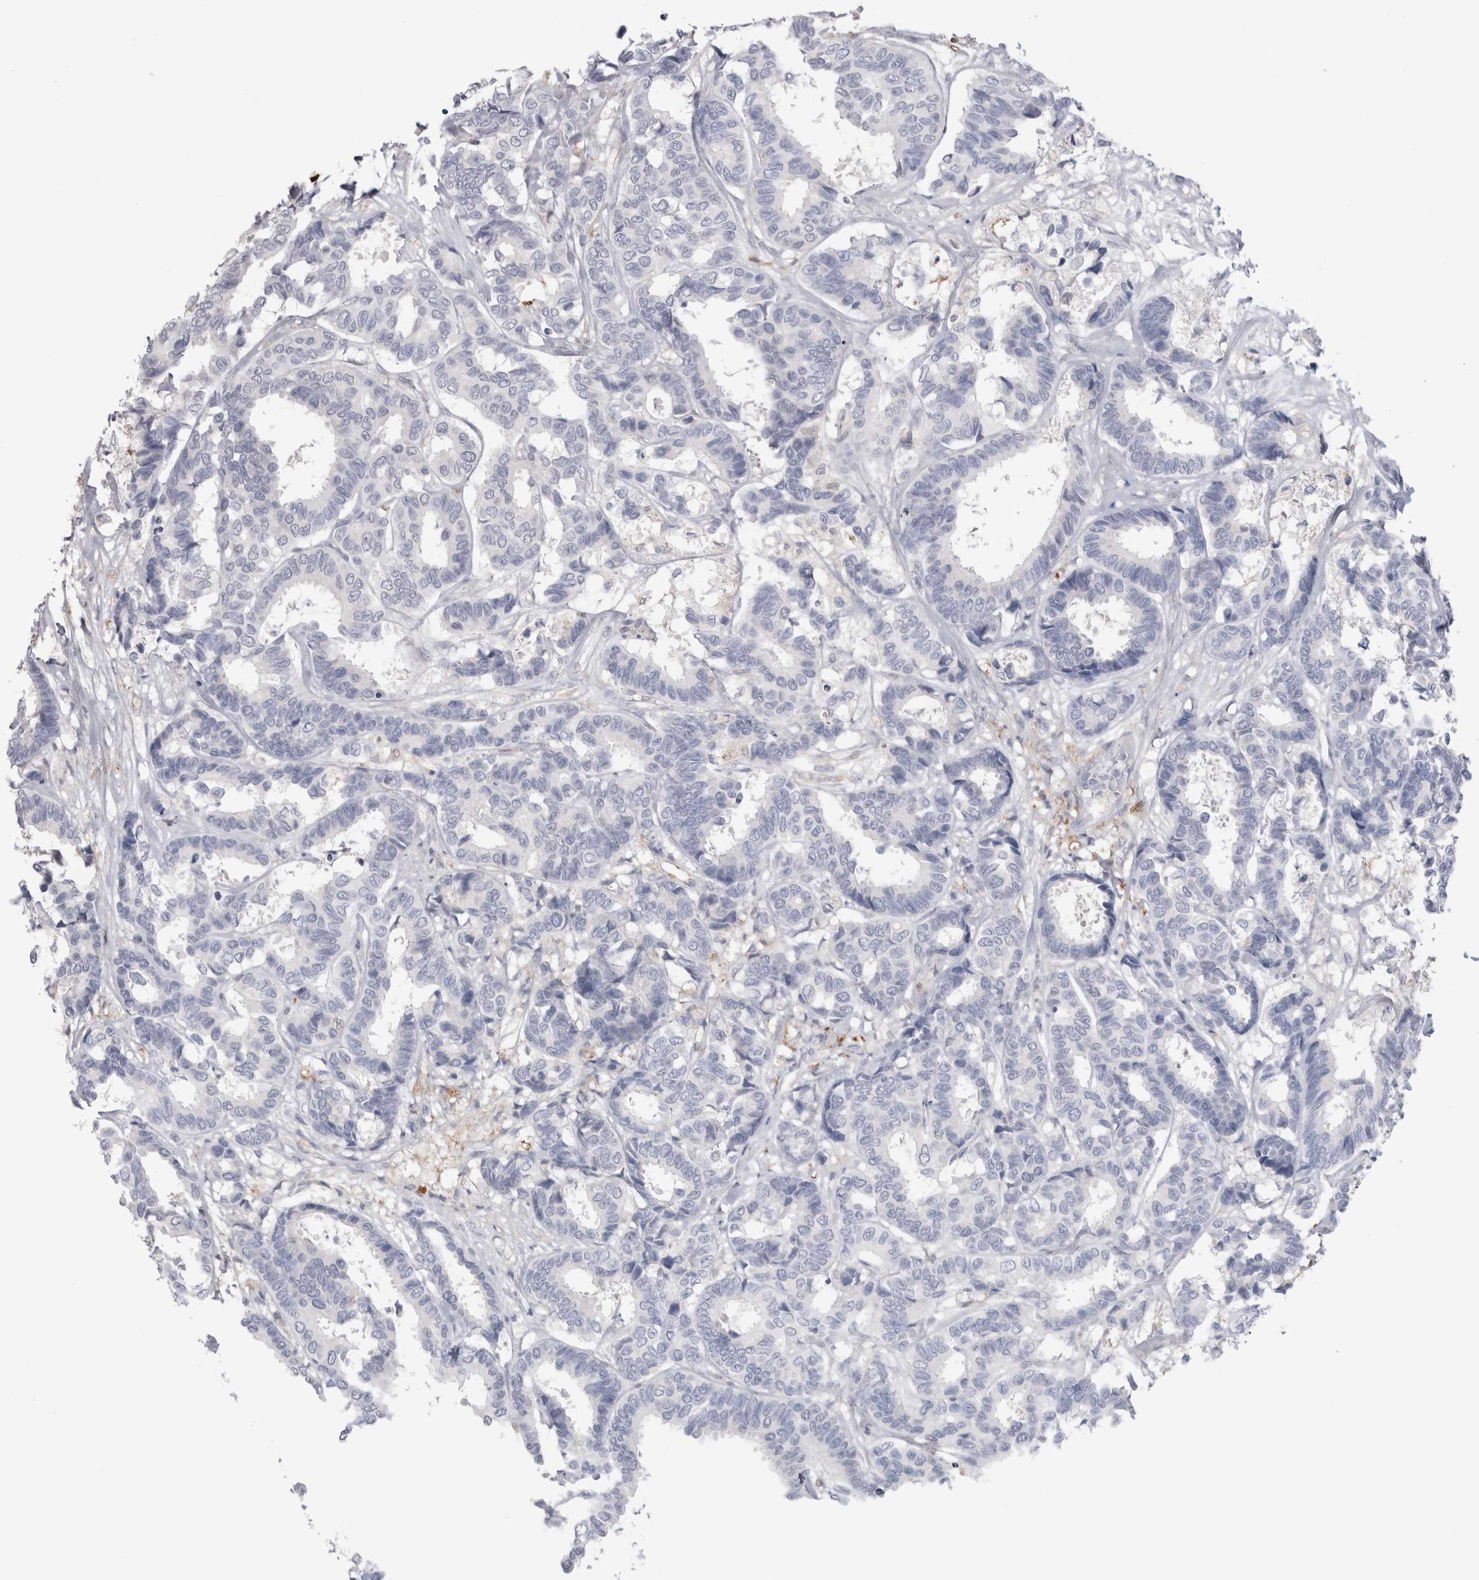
{"staining": {"intensity": "negative", "quantity": "none", "location": "none"}, "tissue": "breast cancer", "cell_type": "Tumor cells", "image_type": "cancer", "snomed": [{"axis": "morphology", "description": "Duct carcinoma"}, {"axis": "topography", "description": "Breast"}], "caption": "This is an immunohistochemistry (IHC) image of infiltrating ductal carcinoma (breast). There is no expression in tumor cells.", "gene": "SUCNR1", "patient": {"sex": "female", "age": 87}}